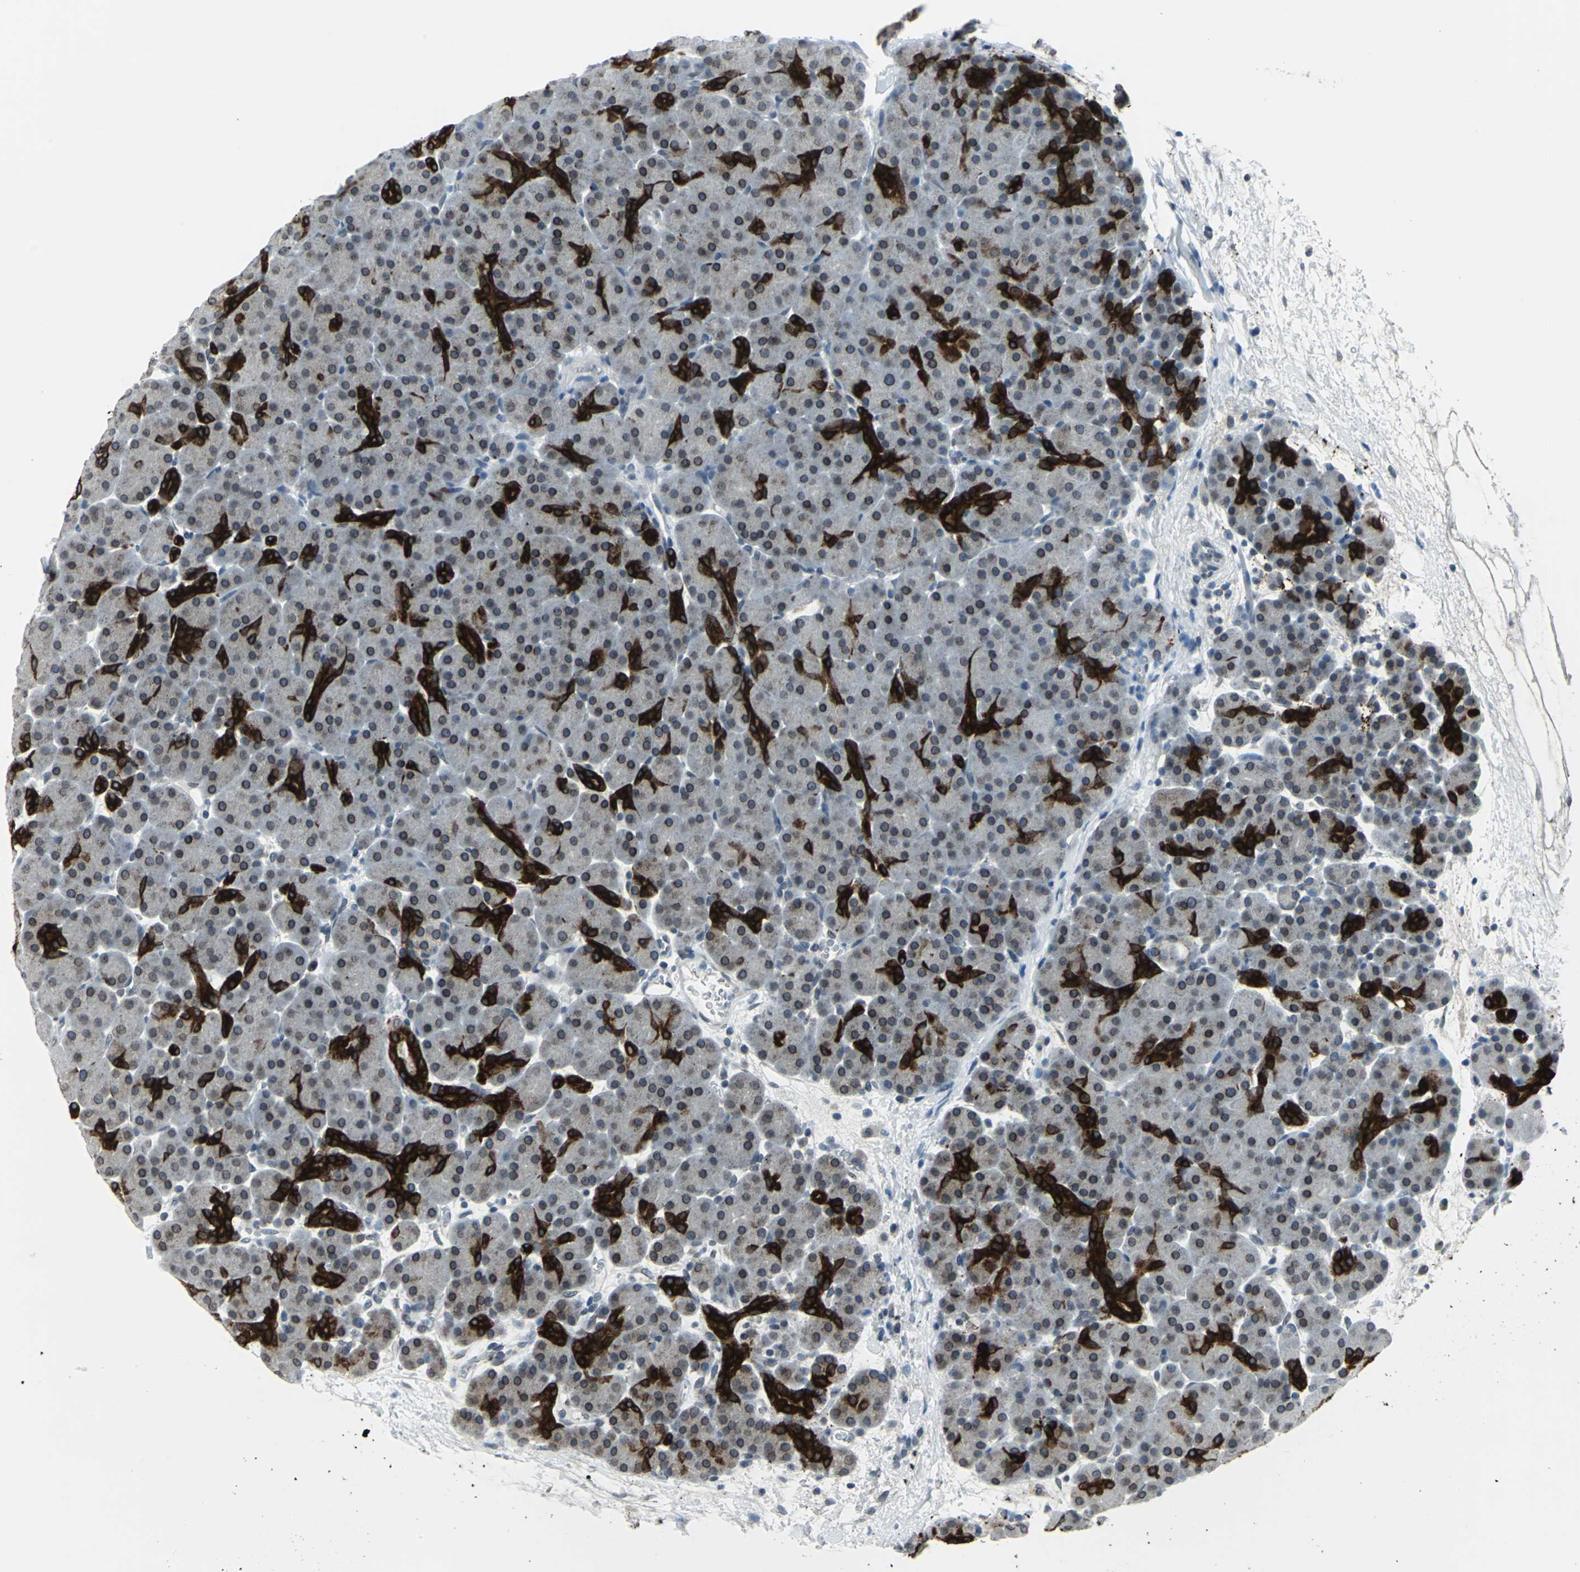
{"staining": {"intensity": "strong", "quantity": "25%-75%", "location": "cytoplasmic/membranous,nuclear"}, "tissue": "pancreas", "cell_type": "Exocrine glandular cells", "image_type": "normal", "snomed": [{"axis": "morphology", "description": "Normal tissue, NOS"}, {"axis": "topography", "description": "Pancreas"}], "caption": "Immunohistochemistry of unremarkable human pancreas demonstrates high levels of strong cytoplasmic/membranous,nuclear expression in approximately 25%-75% of exocrine glandular cells. Ihc stains the protein in brown and the nuclei are stained blue.", "gene": "SNUPN", "patient": {"sex": "male", "age": 66}}